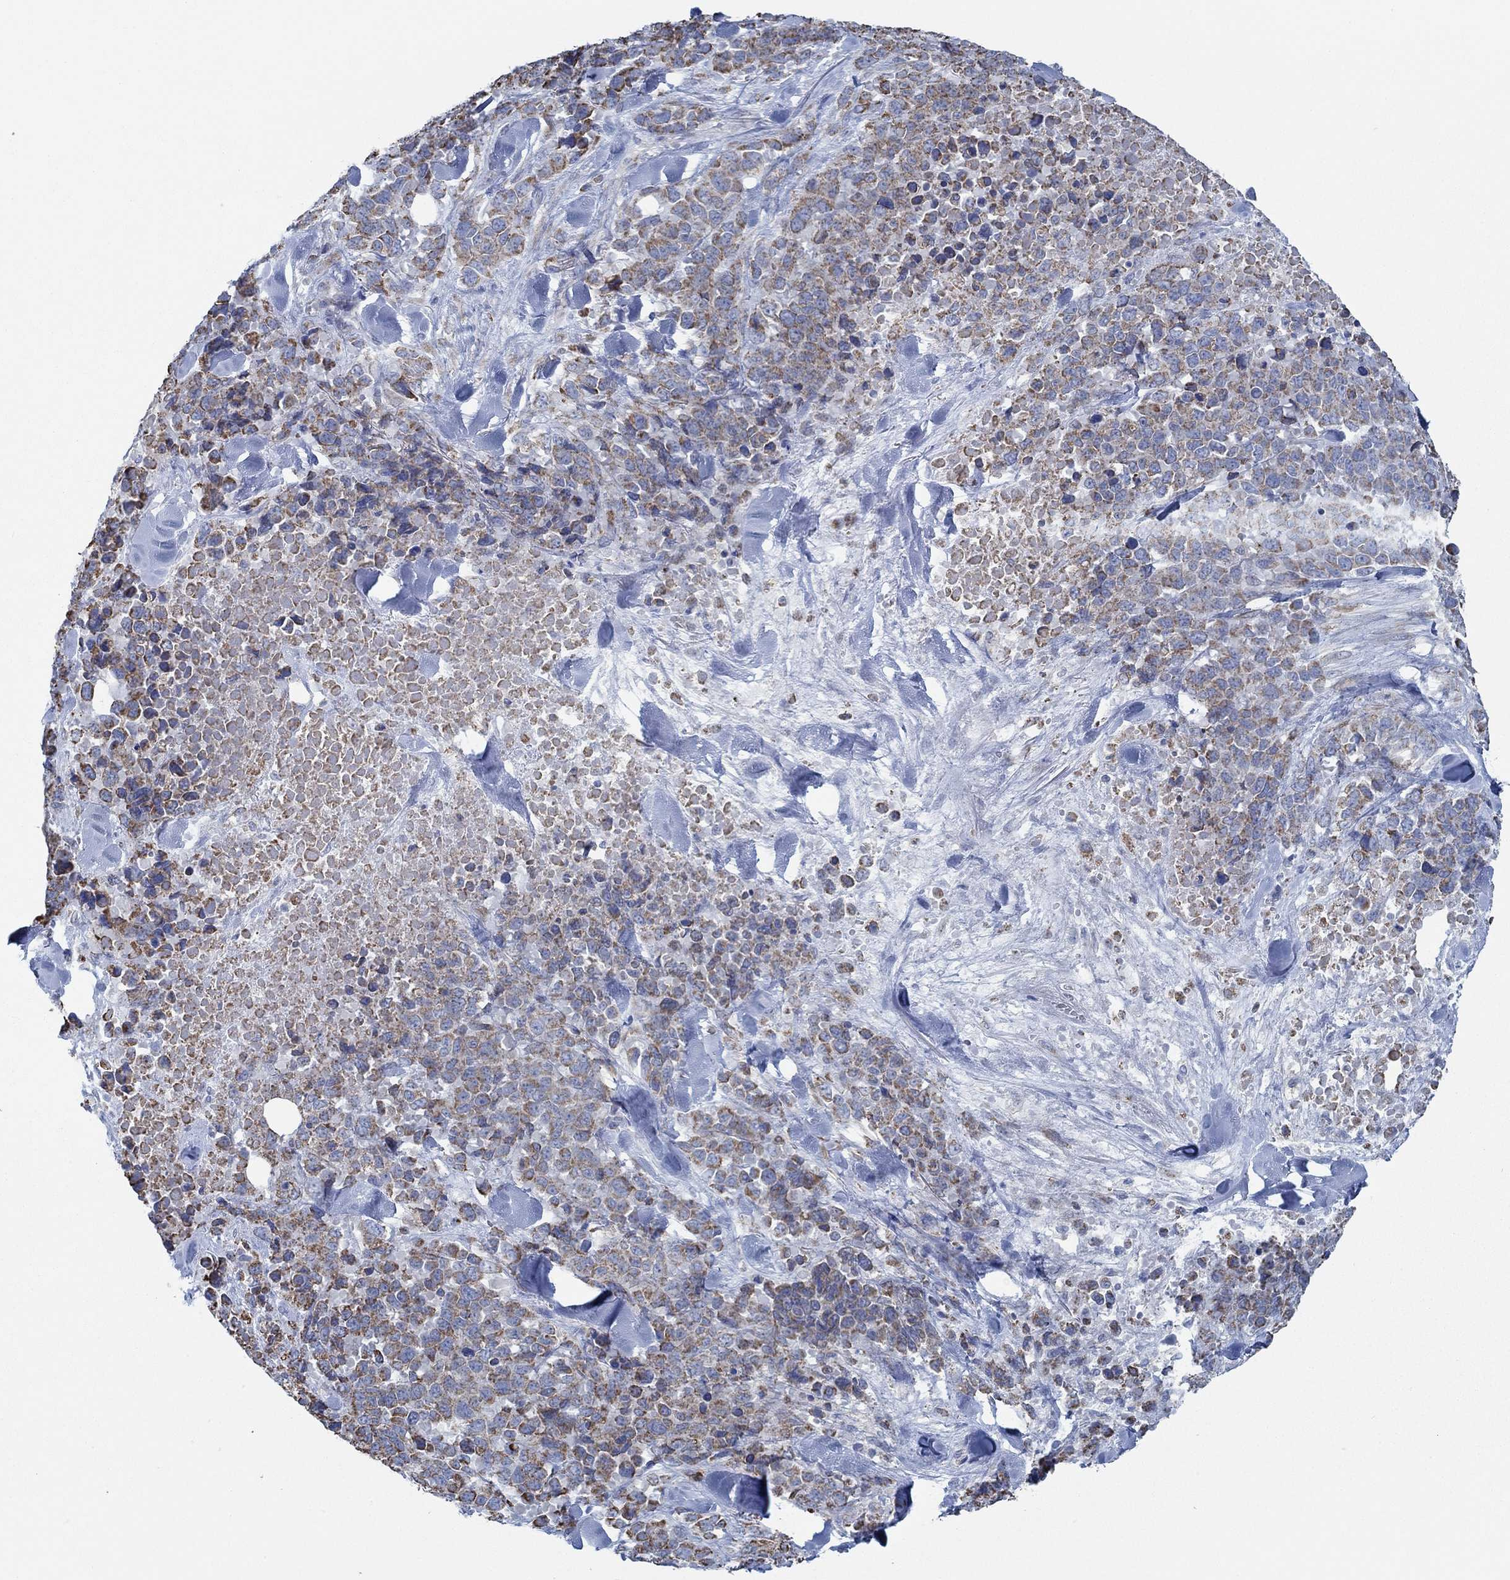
{"staining": {"intensity": "strong", "quantity": "<25%", "location": "cytoplasmic/membranous"}, "tissue": "melanoma", "cell_type": "Tumor cells", "image_type": "cancer", "snomed": [{"axis": "morphology", "description": "Malignant melanoma, Metastatic site"}, {"axis": "topography", "description": "Skin"}], "caption": "A brown stain highlights strong cytoplasmic/membranous staining of a protein in human malignant melanoma (metastatic site) tumor cells. (Stains: DAB in brown, nuclei in blue, Microscopy: brightfield microscopy at high magnification).", "gene": "GLOD5", "patient": {"sex": "male", "age": 84}}